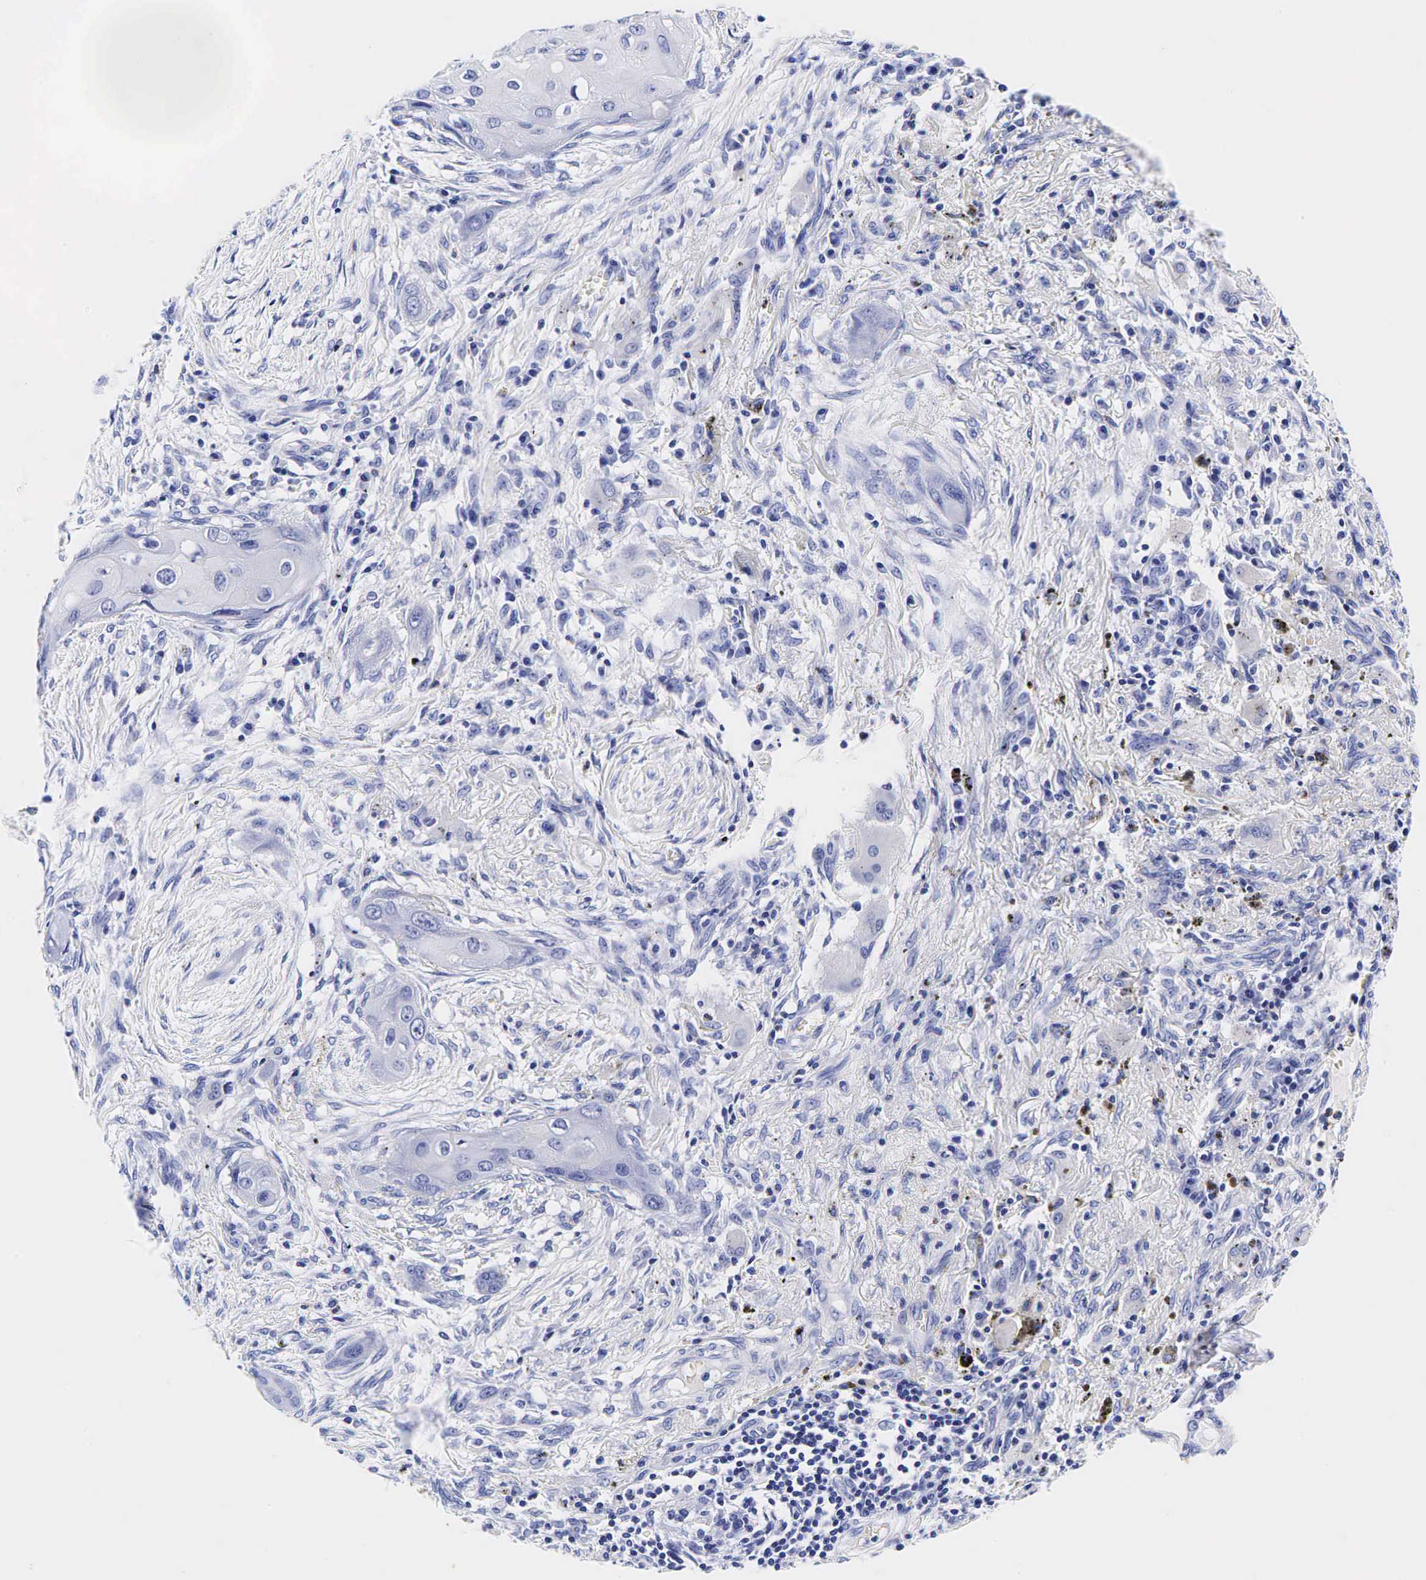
{"staining": {"intensity": "negative", "quantity": "none", "location": "none"}, "tissue": "lung cancer", "cell_type": "Tumor cells", "image_type": "cancer", "snomed": [{"axis": "morphology", "description": "Squamous cell carcinoma, NOS"}, {"axis": "topography", "description": "Lung"}], "caption": "IHC histopathology image of neoplastic tissue: human lung cancer (squamous cell carcinoma) stained with DAB displays no significant protein positivity in tumor cells.", "gene": "GCG", "patient": {"sex": "male", "age": 71}}